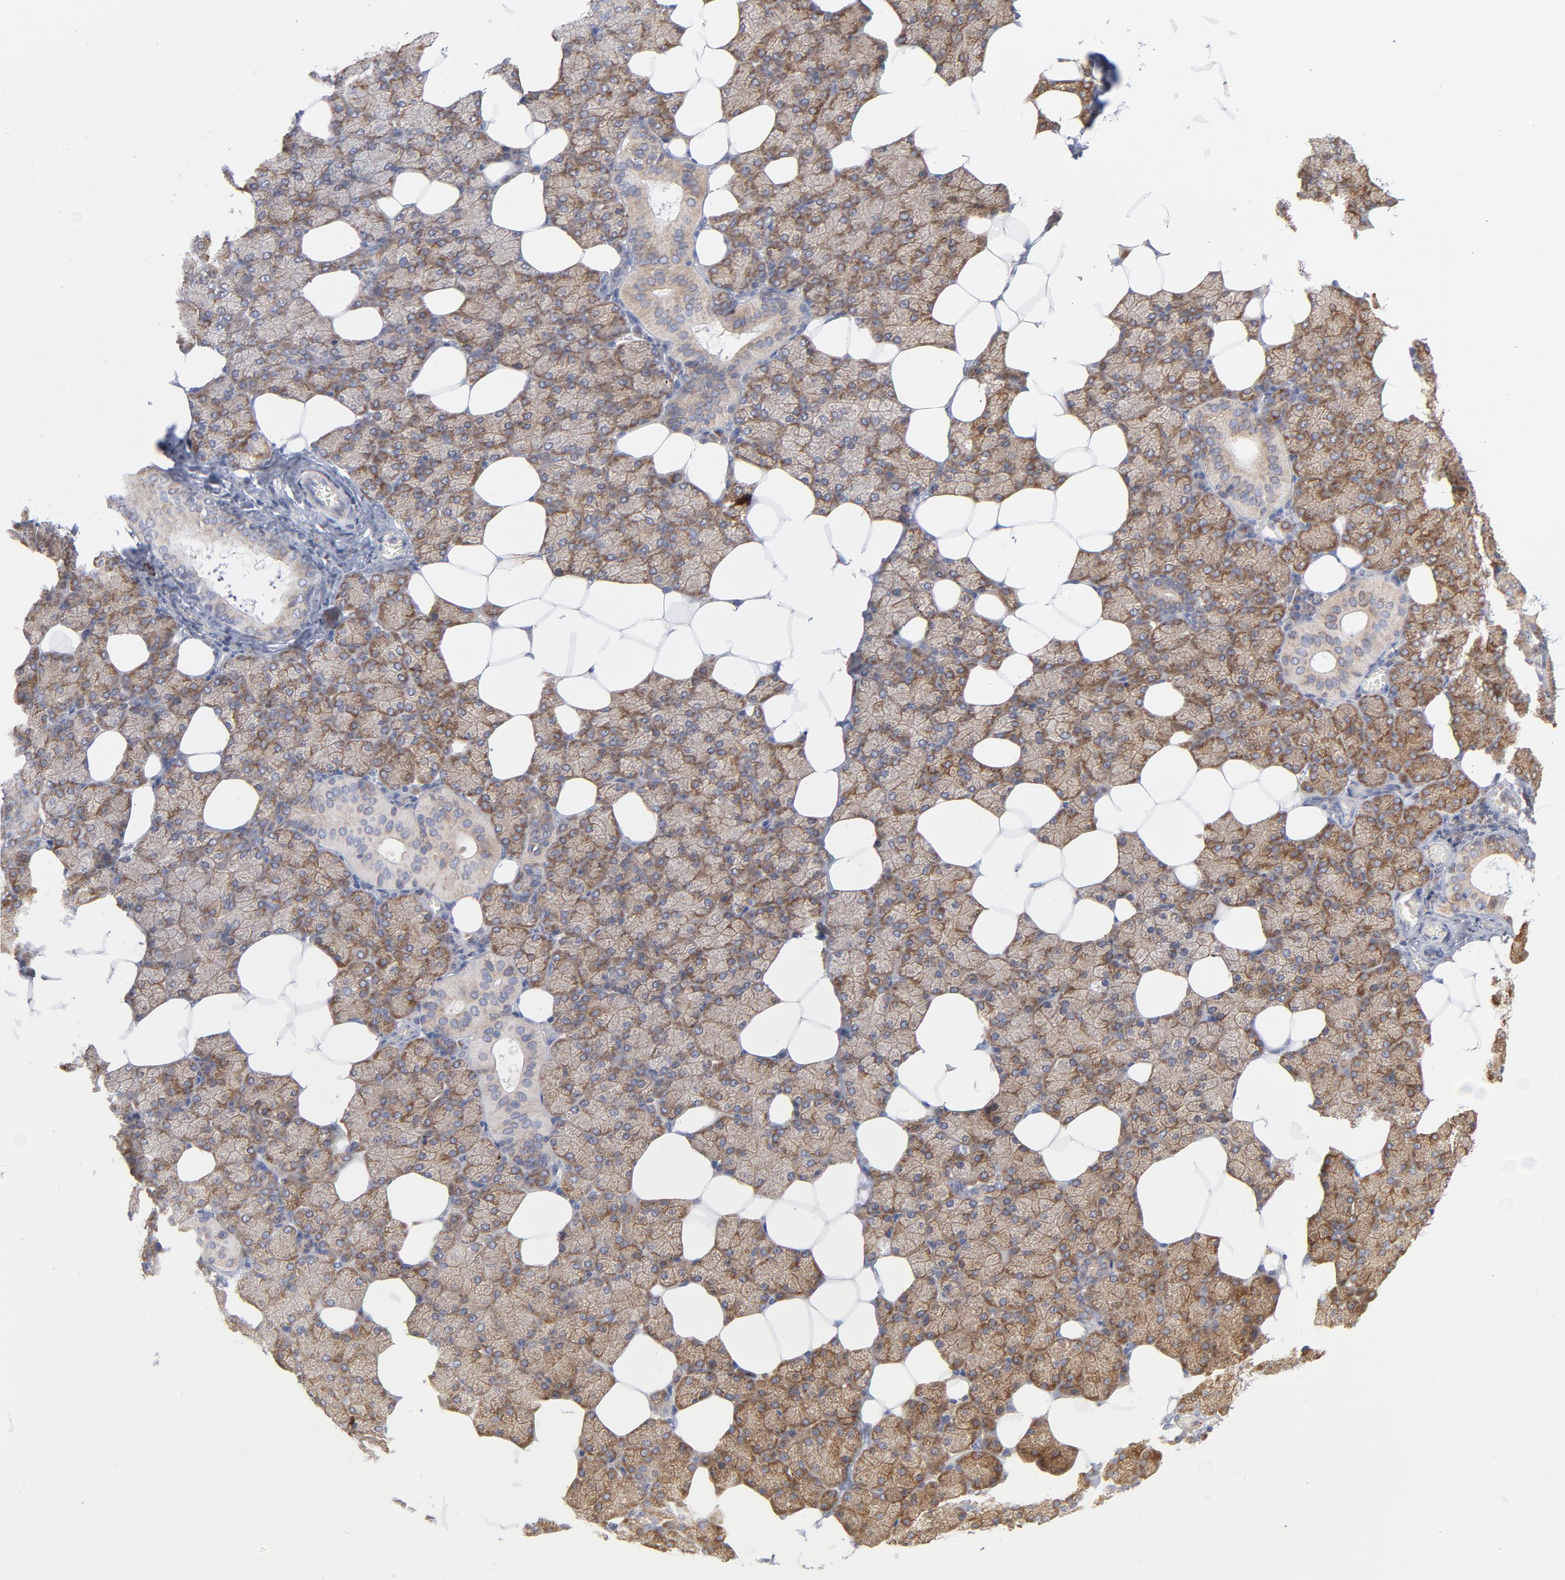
{"staining": {"intensity": "moderate", "quantity": ">75%", "location": "cytoplasmic/membranous"}, "tissue": "salivary gland", "cell_type": "Glandular cells", "image_type": "normal", "snomed": [{"axis": "morphology", "description": "Normal tissue, NOS"}, {"axis": "topography", "description": "Lymph node"}, {"axis": "topography", "description": "Salivary gland"}], "caption": "Glandular cells show moderate cytoplasmic/membranous expression in about >75% of cells in unremarkable salivary gland.", "gene": "PPFIBP2", "patient": {"sex": "male", "age": 8}}